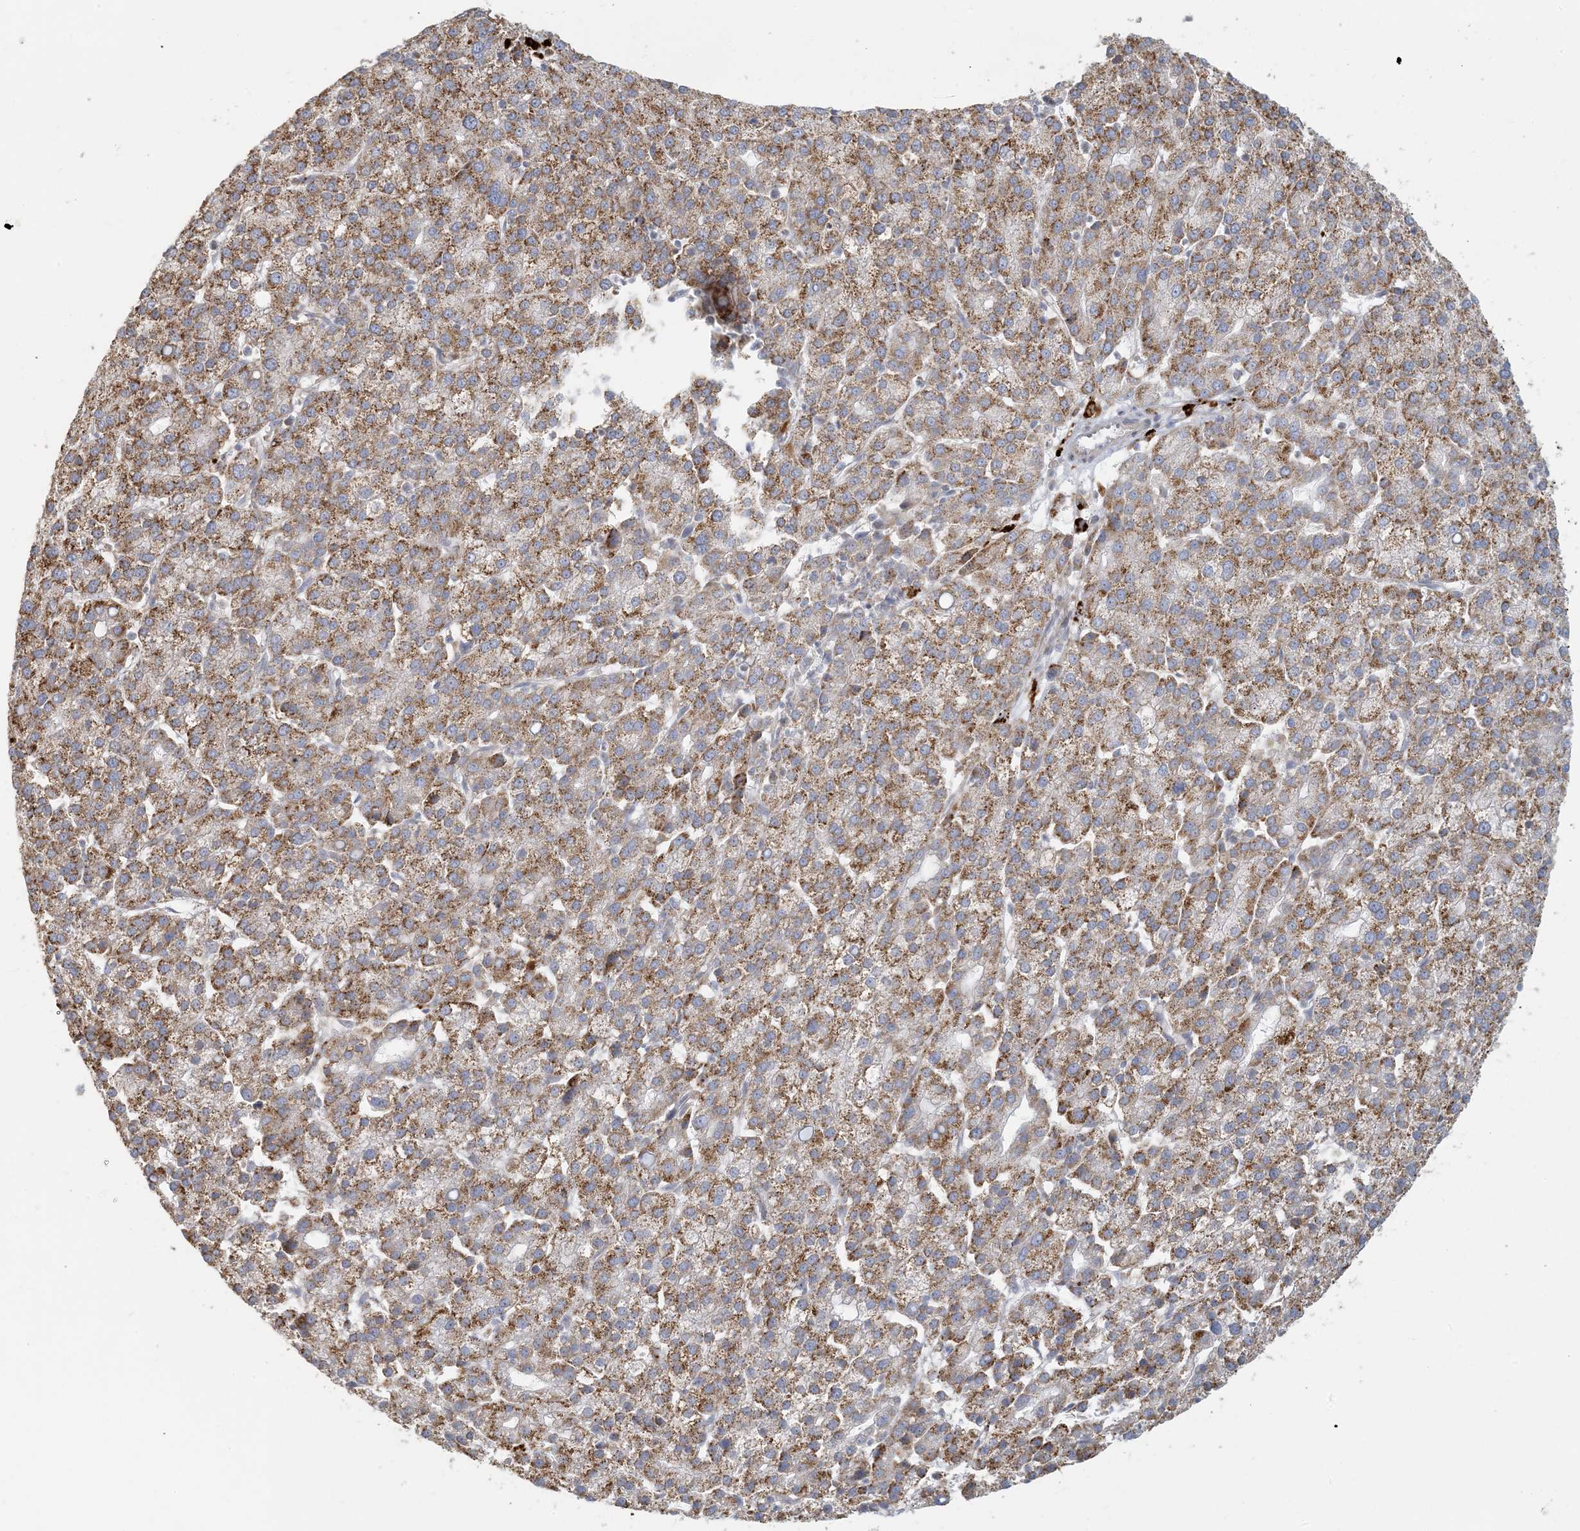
{"staining": {"intensity": "moderate", "quantity": ">75%", "location": "cytoplasmic/membranous"}, "tissue": "liver cancer", "cell_type": "Tumor cells", "image_type": "cancer", "snomed": [{"axis": "morphology", "description": "Carcinoma, Hepatocellular, NOS"}, {"axis": "topography", "description": "Liver"}], "caption": "A brown stain labels moderate cytoplasmic/membranous staining of a protein in hepatocellular carcinoma (liver) tumor cells. (DAB IHC, brown staining for protein, blue staining for nuclei).", "gene": "MCAT", "patient": {"sex": "female", "age": 58}}